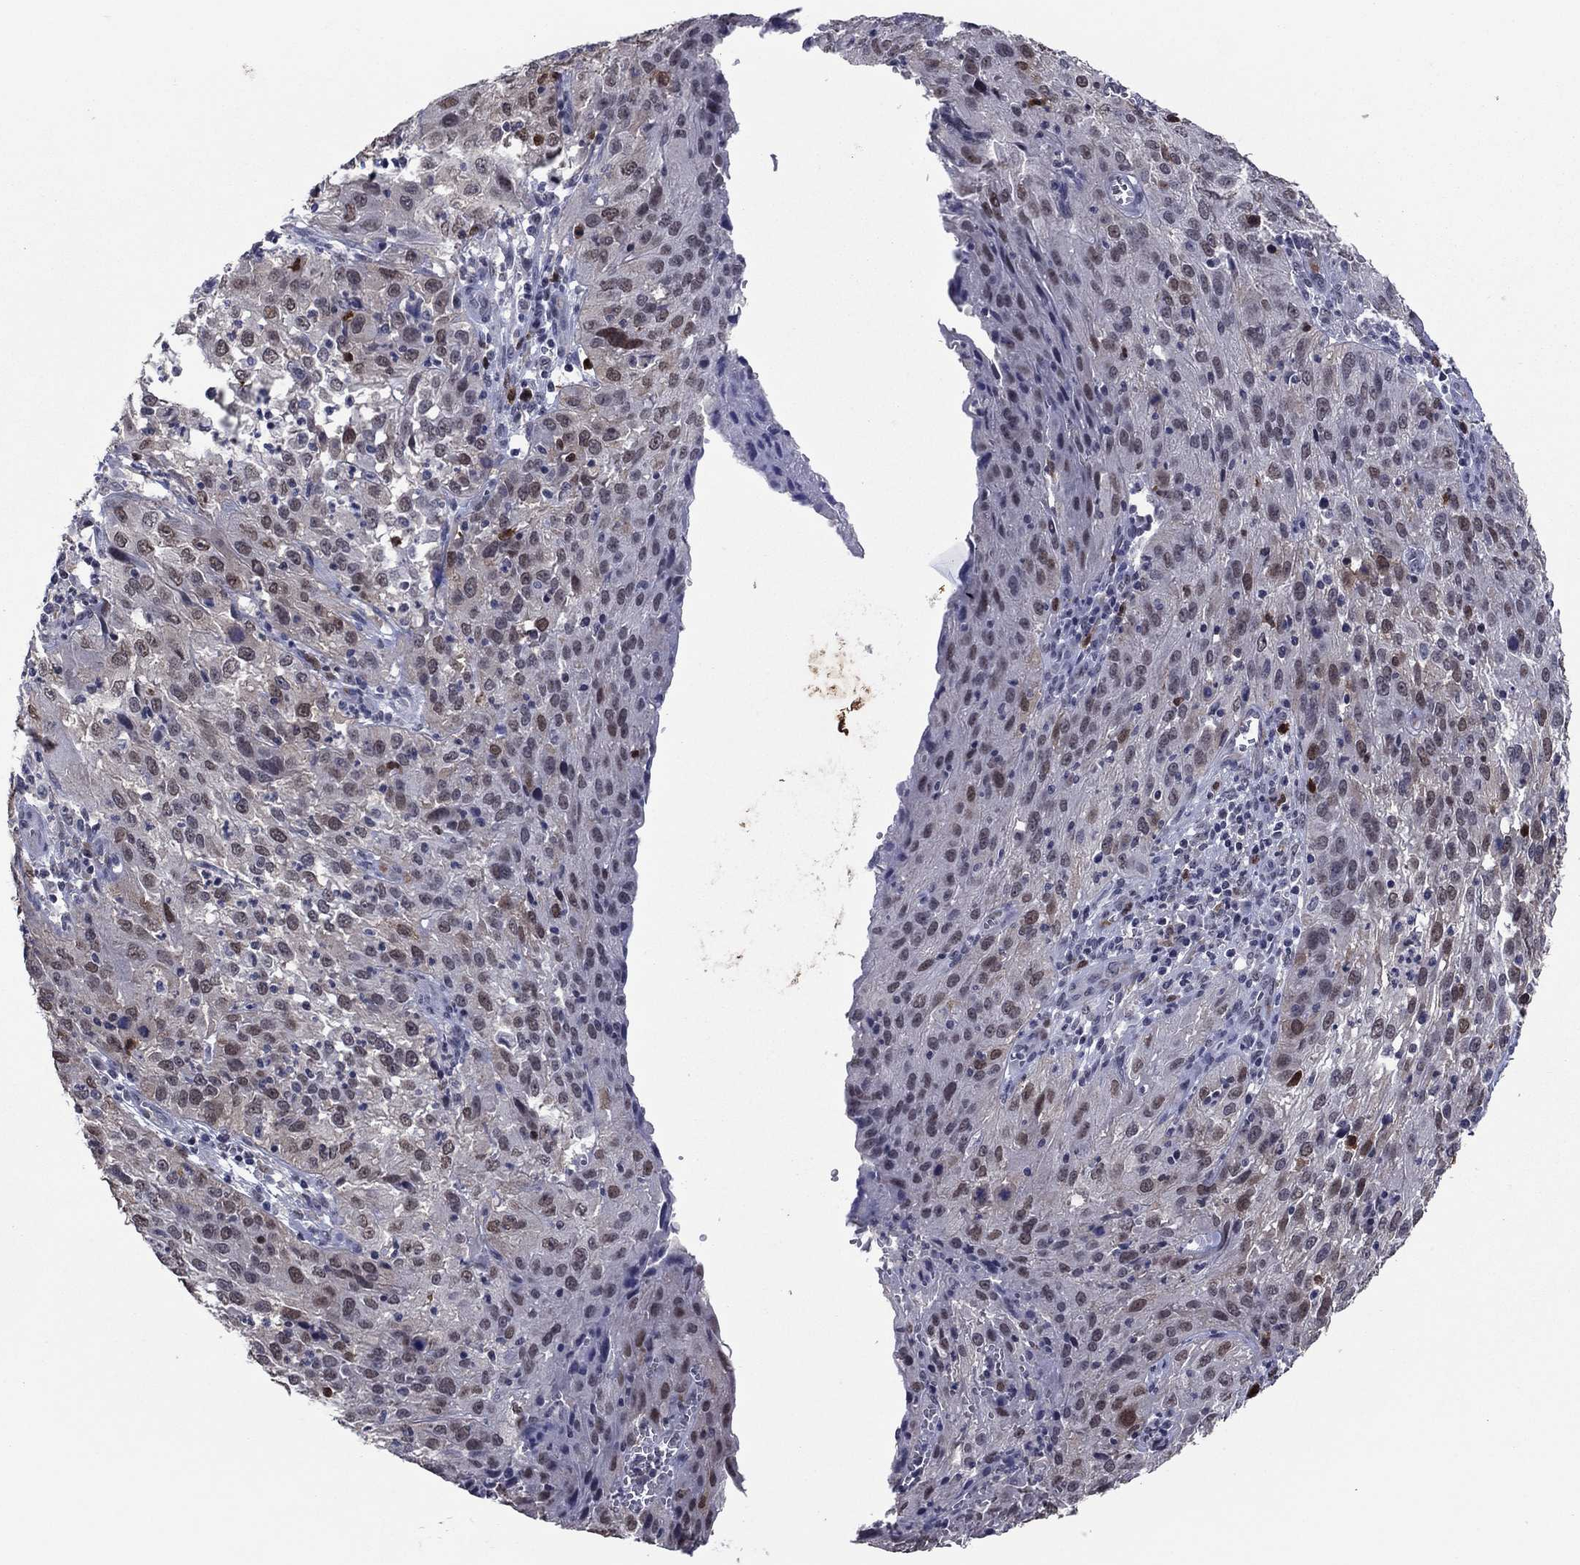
{"staining": {"intensity": "weak", "quantity": "<25%", "location": "cytoplasmic/membranous,nuclear"}, "tissue": "cervical cancer", "cell_type": "Tumor cells", "image_type": "cancer", "snomed": [{"axis": "morphology", "description": "Squamous cell carcinoma, NOS"}, {"axis": "topography", "description": "Cervix"}], "caption": "The micrograph demonstrates no significant expression in tumor cells of cervical cancer (squamous cell carcinoma).", "gene": "TYMS", "patient": {"sex": "female", "age": 32}}